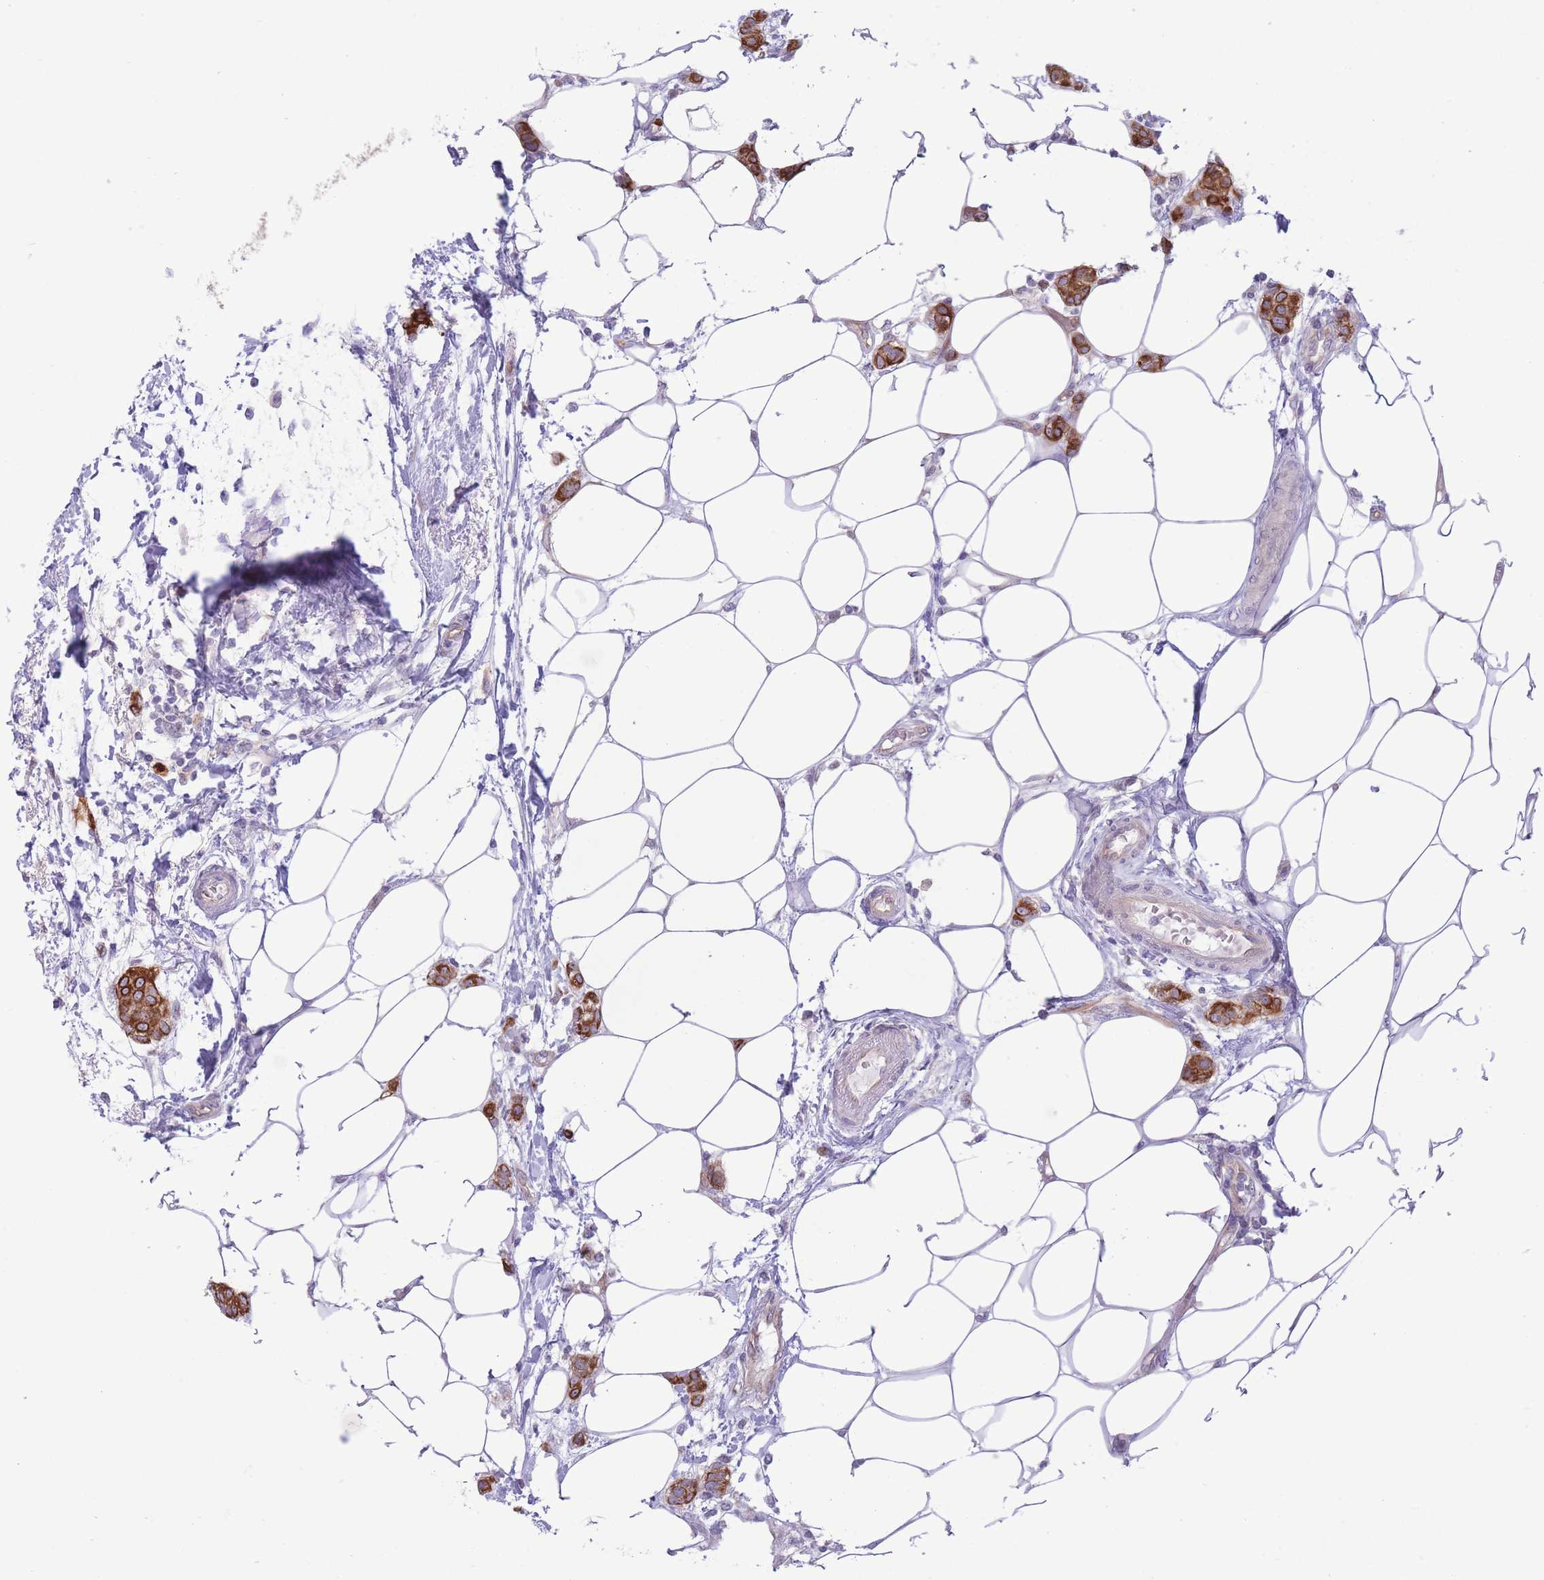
{"staining": {"intensity": "strong", "quantity": ">75%", "location": "cytoplasmic/membranous"}, "tissue": "breast cancer", "cell_type": "Tumor cells", "image_type": "cancer", "snomed": [{"axis": "morphology", "description": "Duct carcinoma"}, {"axis": "topography", "description": "Breast"}], "caption": "Immunohistochemical staining of human intraductal carcinoma (breast) displays strong cytoplasmic/membranous protein positivity in approximately >75% of tumor cells. (DAB IHC, brown staining for protein, blue staining for nuclei).", "gene": "MRPS31", "patient": {"sex": "female", "age": 72}}